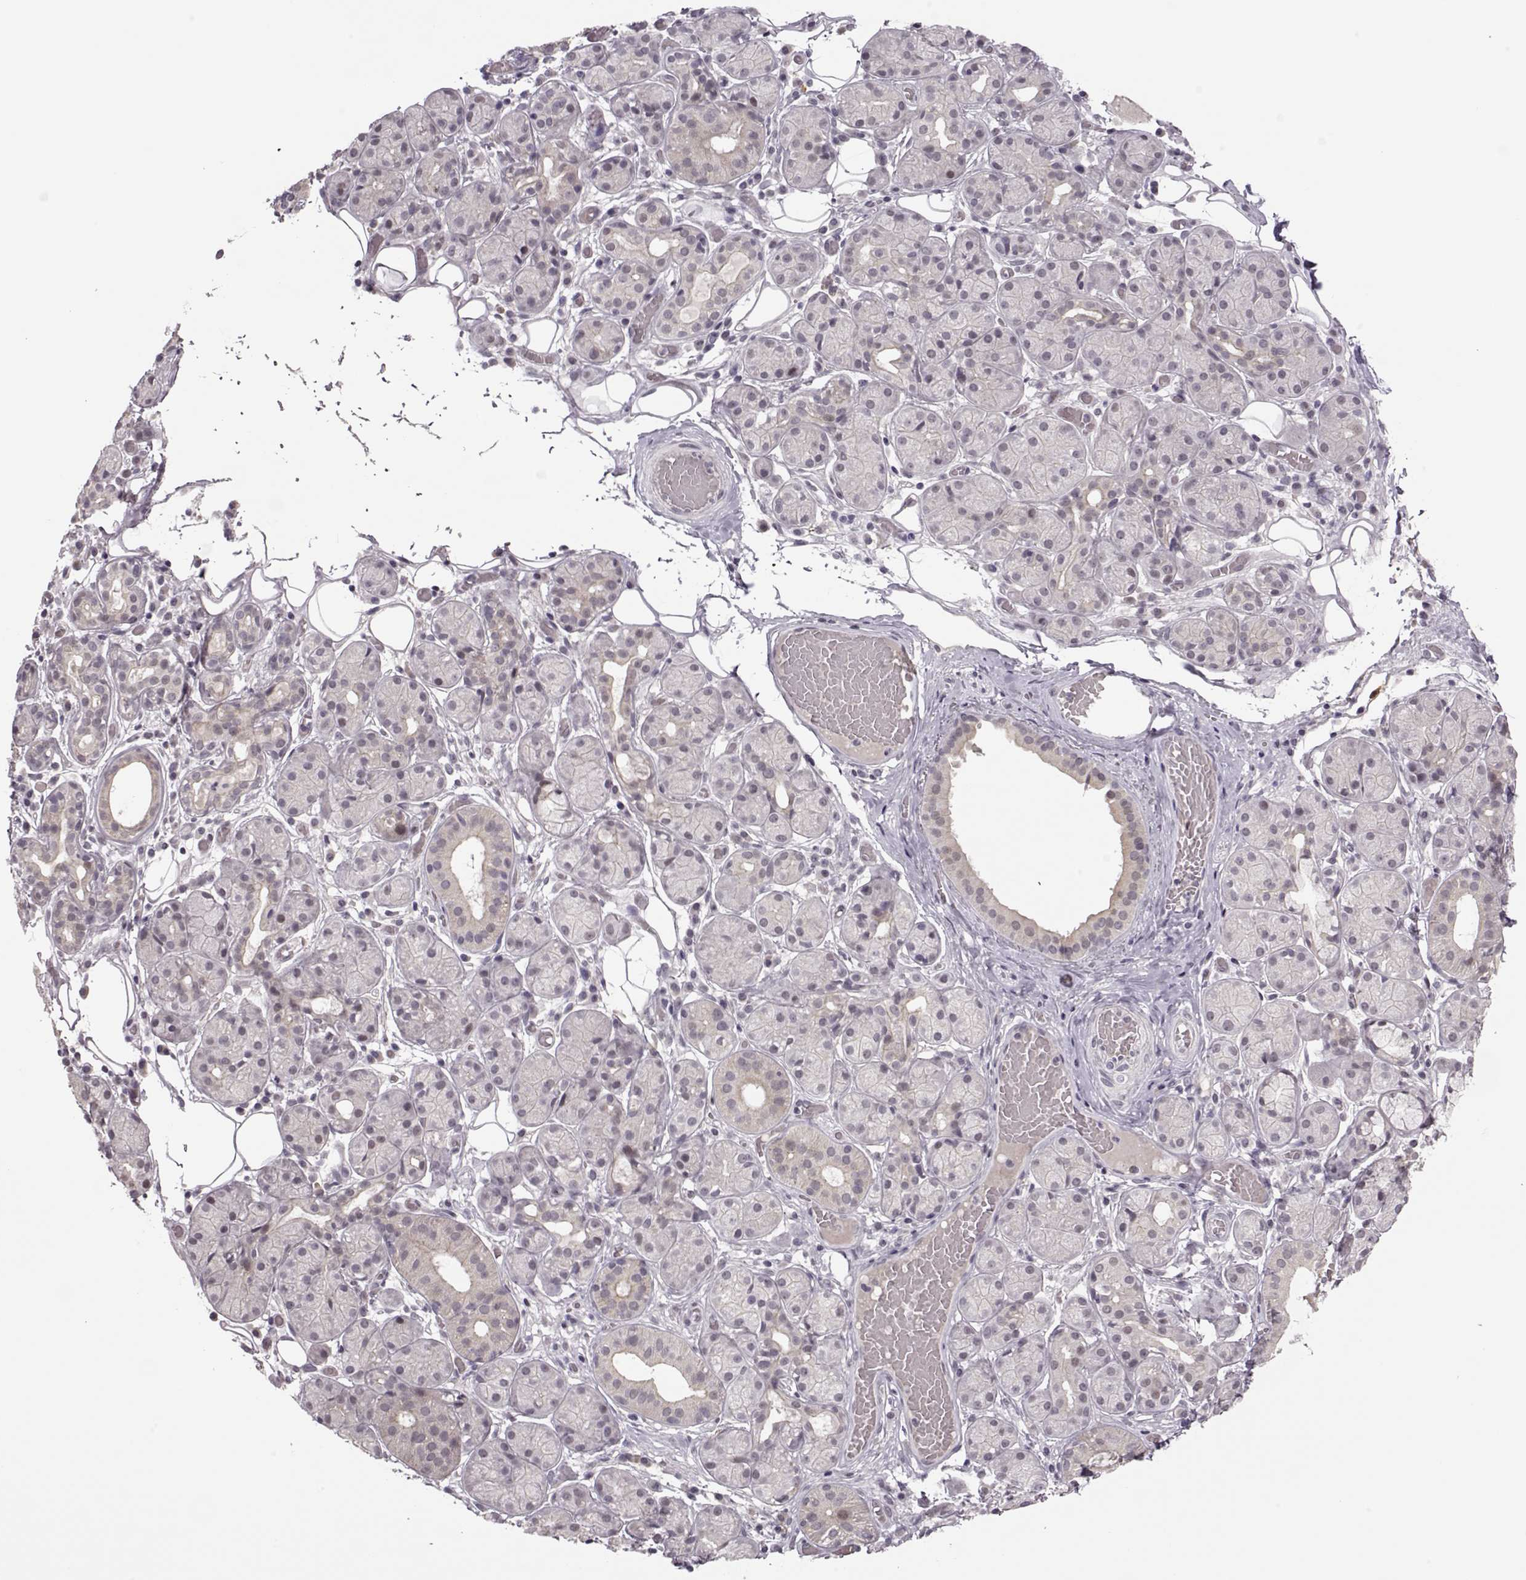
{"staining": {"intensity": "negative", "quantity": "none", "location": "none"}, "tissue": "salivary gland", "cell_type": "Glandular cells", "image_type": "normal", "snomed": [{"axis": "morphology", "description": "Normal tissue, NOS"}, {"axis": "topography", "description": "Salivary gland"}, {"axis": "topography", "description": "Peripheral nerve tissue"}], "caption": "Salivary gland was stained to show a protein in brown. There is no significant positivity in glandular cells. Nuclei are stained in blue.", "gene": "LIN28A", "patient": {"sex": "male", "age": 71}}